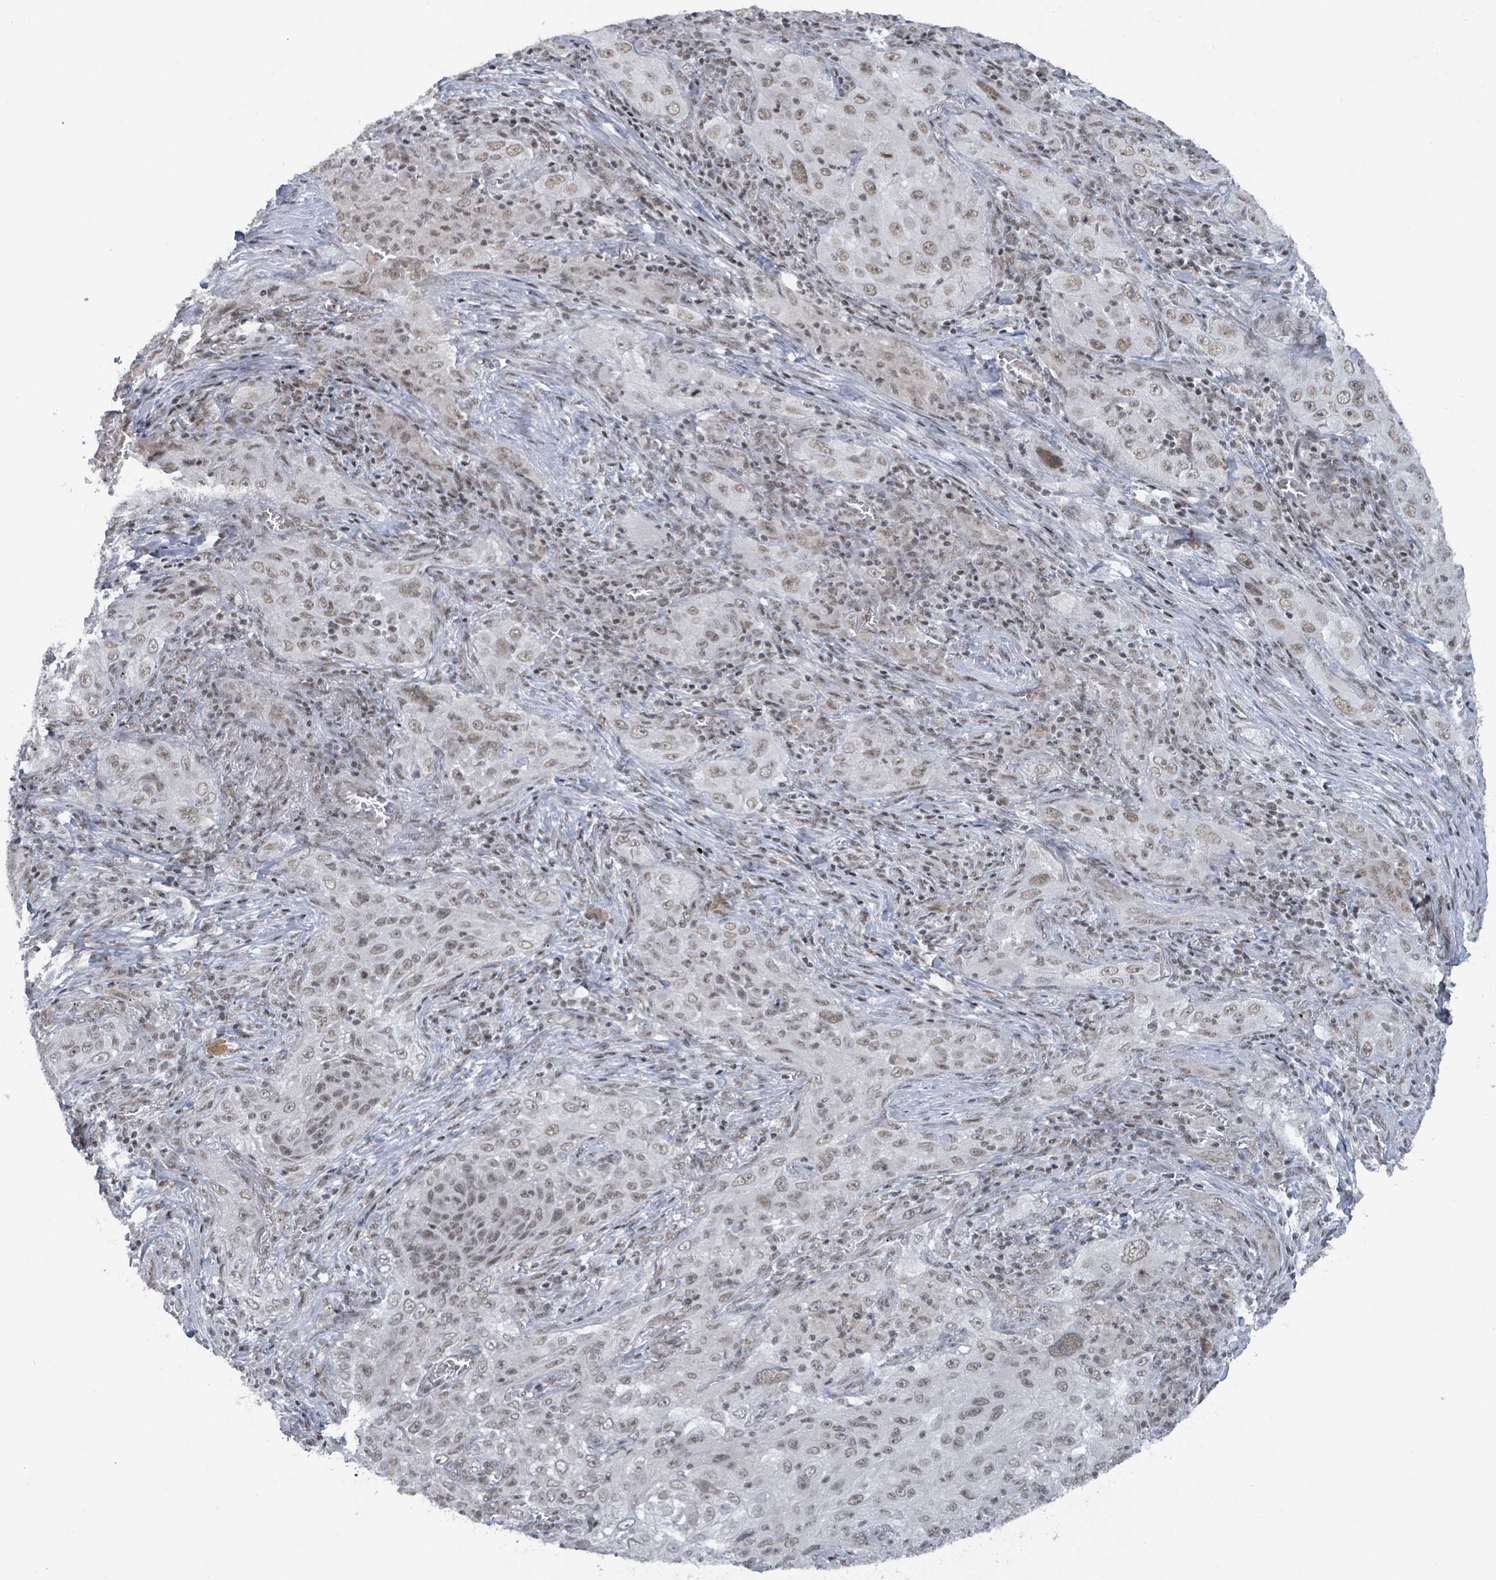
{"staining": {"intensity": "weak", "quantity": "25%-75%", "location": "nuclear"}, "tissue": "lung cancer", "cell_type": "Tumor cells", "image_type": "cancer", "snomed": [{"axis": "morphology", "description": "Squamous cell carcinoma, NOS"}, {"axis": "topography", "description": "Lung"}], "caption": "Human lung squamous cell carcinoma stained with a brown dye reveals weak nuclear positive positivity in about 25%-75% of tumor cells.", "gene": "BANP", "patient": {"sex": "female", "age": 69}}